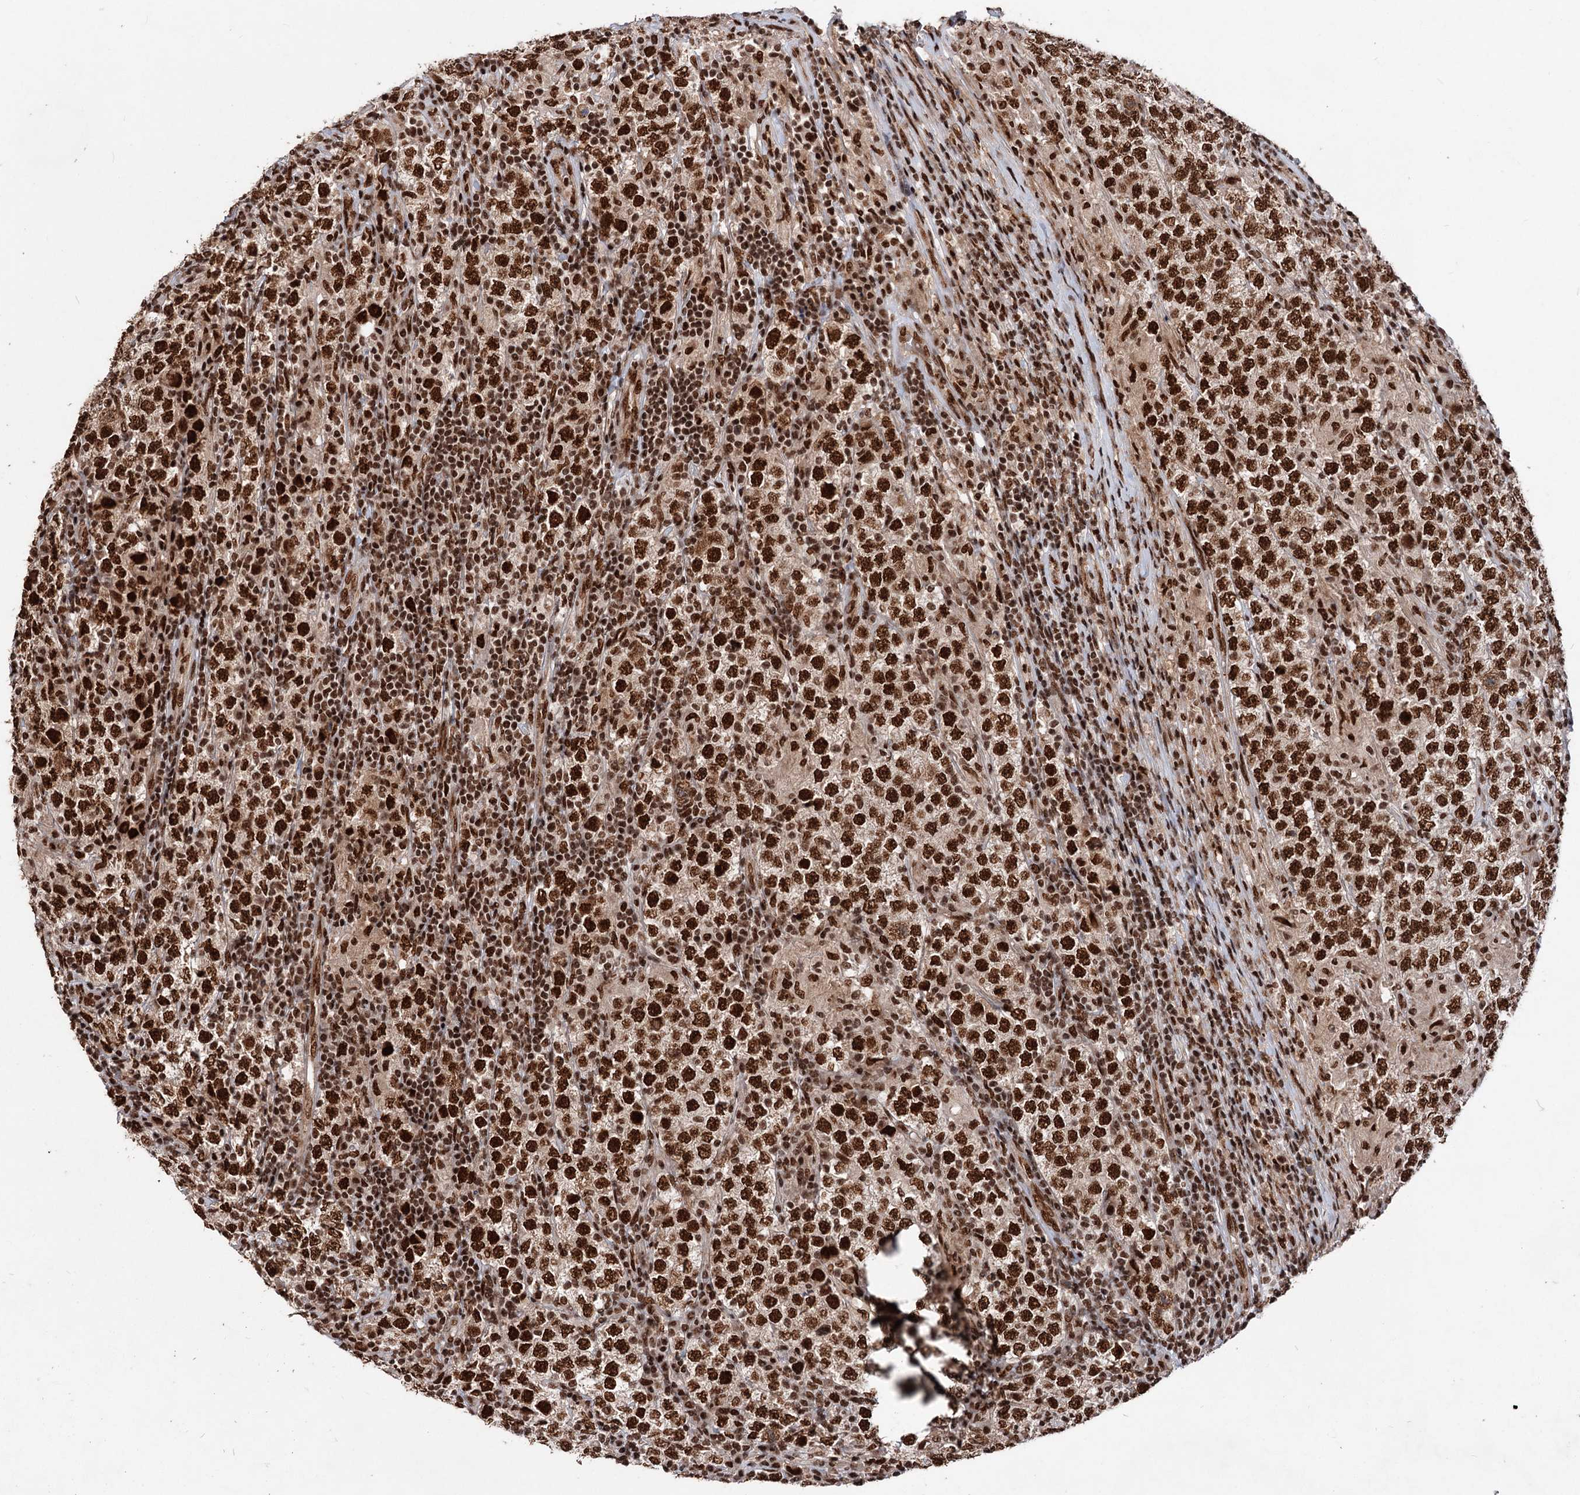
{"staining": {"intensity": "strong", "quantity": ">75%", "location": "nuclear"}, "tissue": "testis cancer", "cell_type": "Tumor cells", "image_type": "cancer", "snomed": [{"axis": "morphology", "description": "Normal tissue, NOS"}, {"axis": "morphology", "description": "Urothelial carcinoma, High grade"}, {"axis": "morphology", "description": "Seminoma, NOS"}, {"axis": "morphology", "description": "Carcinoma, Embryonal, NOS"}, {"axis": "topography", "description": "Urinary bladder"}, {"axis": "topography", "description": "Testis"}], "caption": "This is a micrograph of IHC staining of testis cancer, which shows strong expression in the nuclear of tumor cells.", "gene": "MAML1", "patient": {"sex": "male", "age": 41}}